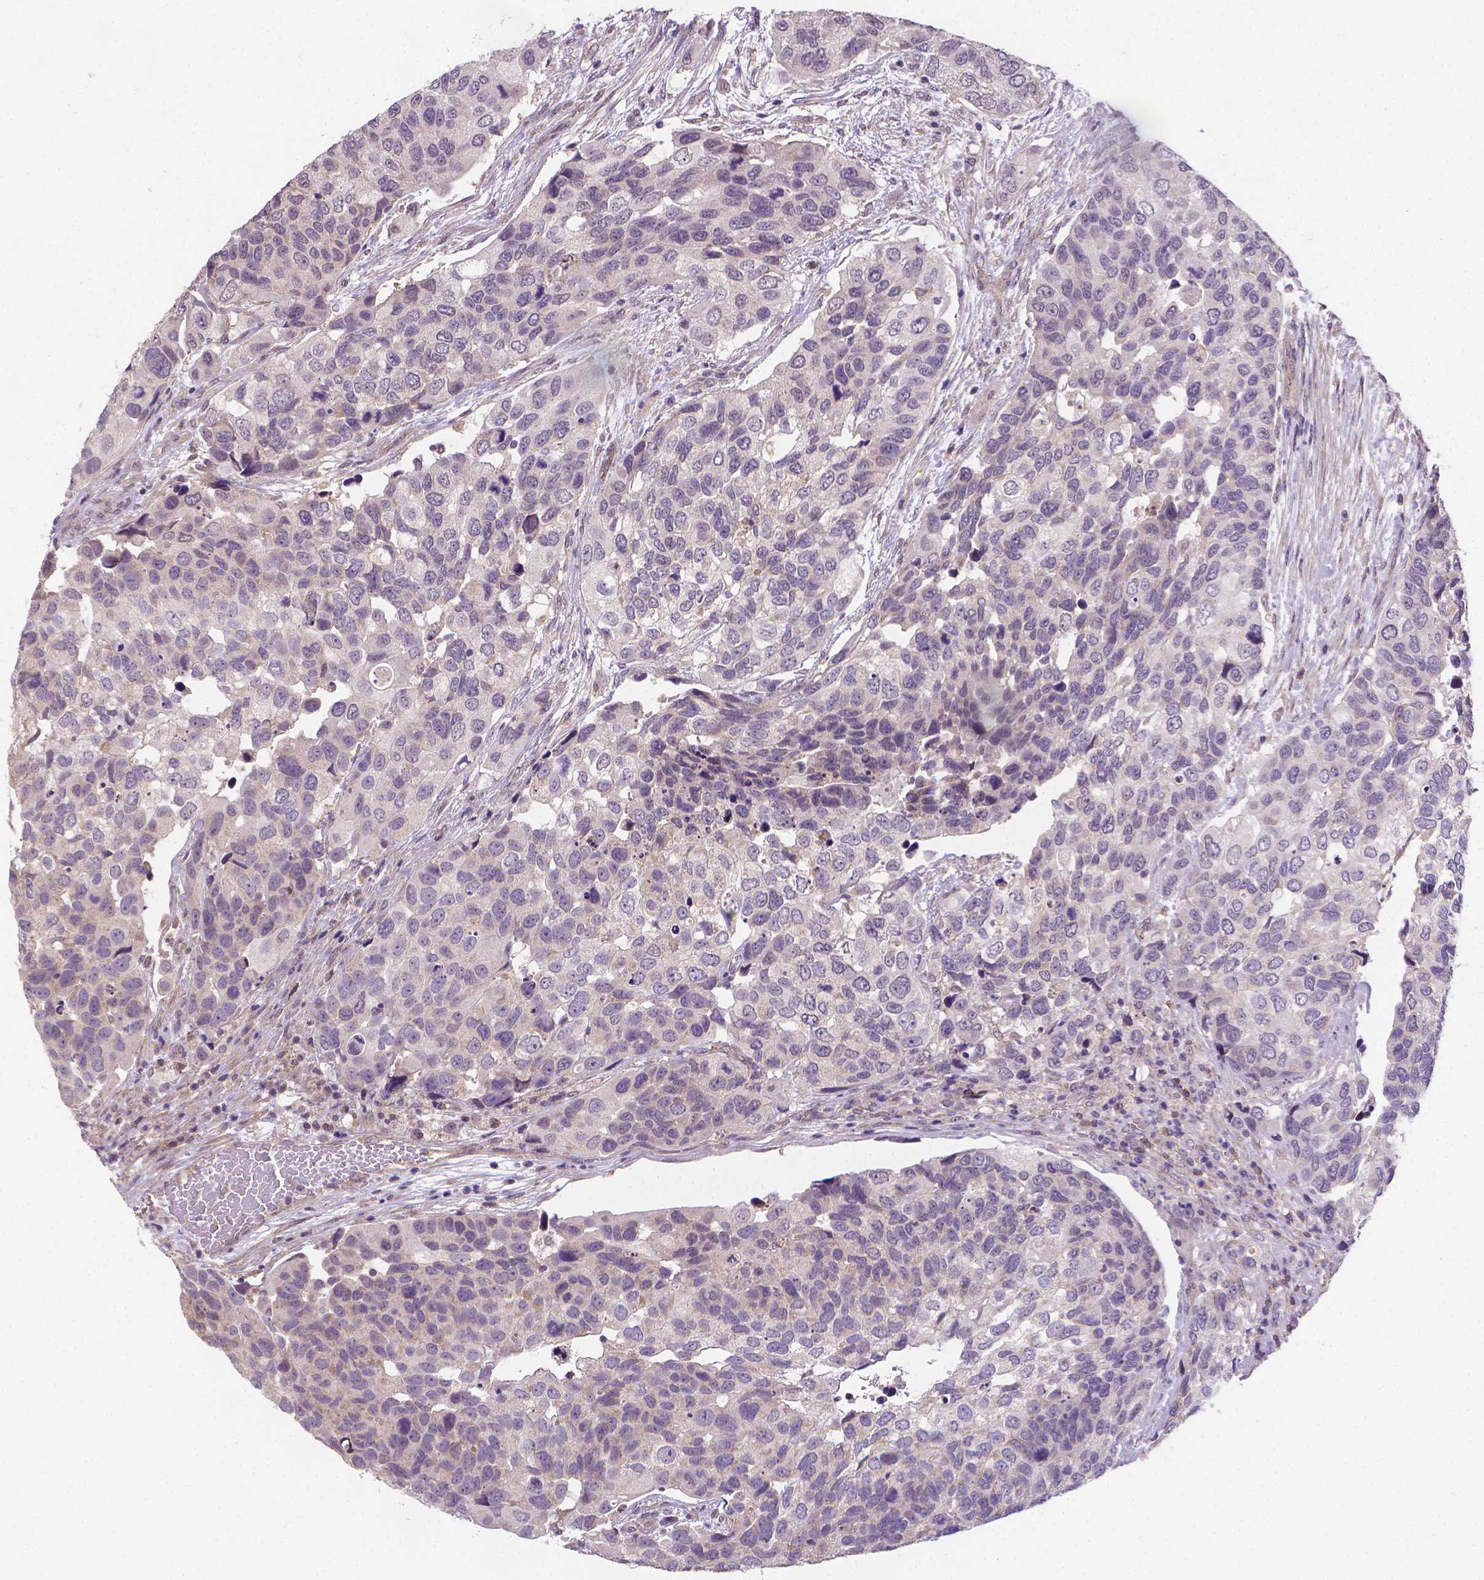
{"staining": {"intensity": "negative", "quantity": "none", "location": "none"}, "tissue": "urothelial cancer", "cell_type": "Tumor cells", "image_type": "cancer", "snomed": [{"axis": "morphology", "description": "Urothelial carcinoma, High grade"}, {"axis": "topography", "description": "Urinary bladder"}], "caption": "Urothelial carcinoma (high-grade) was stained to show a protein in brown. There is no significant staining in tumor cells. (Brightfield microscopy of DAB immunohistochemistry at high magnification).", "gene": "GPR63", "patient": {"sex": "male", "age": 60}}